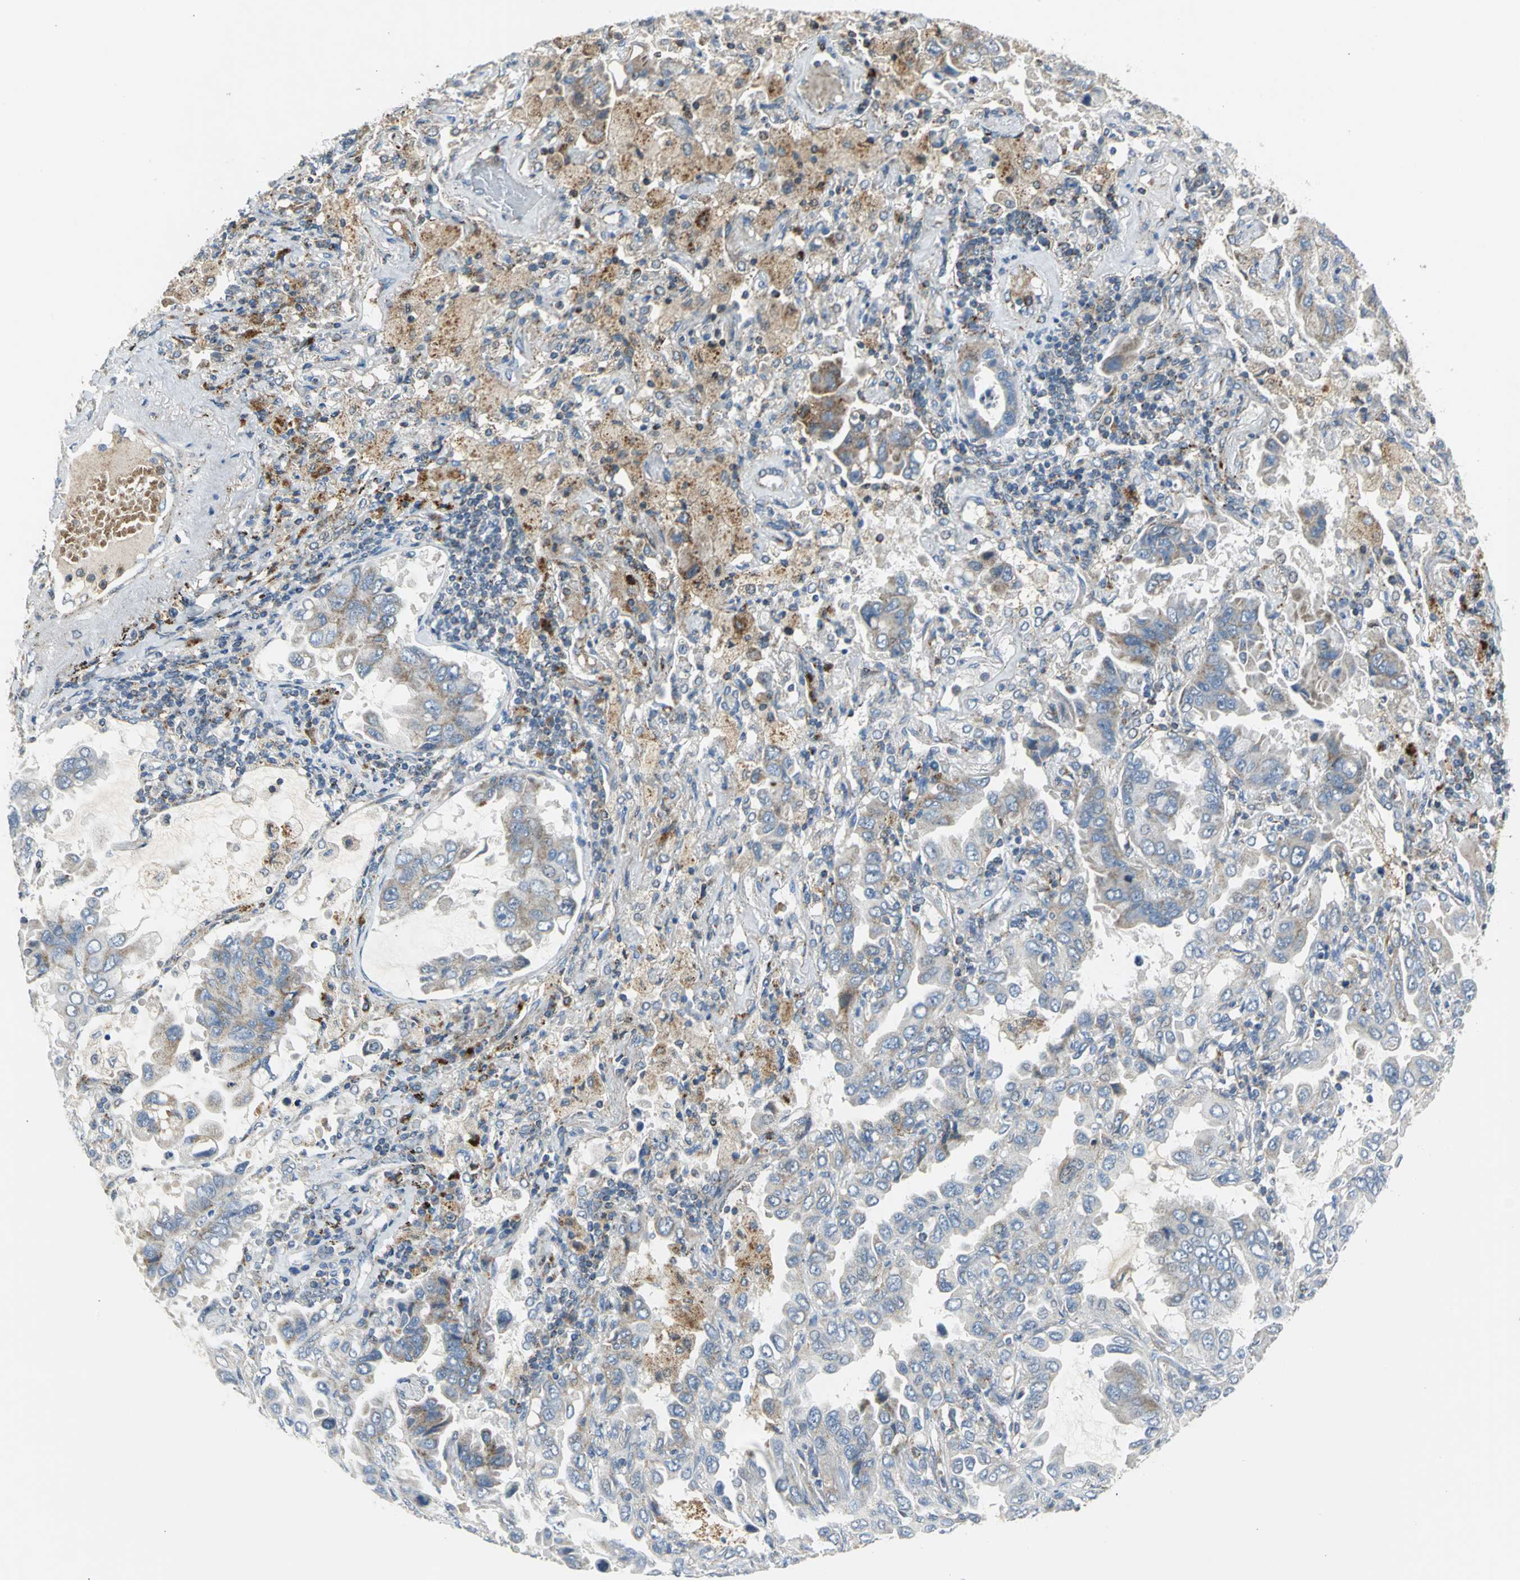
{"staining": {"intensity": "weak", "quantity": "25%-75%", "location": "cytoplasmic/membranous"}, "tissue": "lung cancer", "cell_type": "Tumor cells", "image_type": "cancer", "snomed": [{"axis": "morphology", "description": "Adenocarcinoma, NOS"}, {"axis": "topography", "description": "Lung"}], "caption": "DAB (3,3'-diaminobenzidine) immunohistochemical staining of human lung adenocarcinoma reveals weak cytoplasmic/membranous protein expression in approximately 25%-75% of tumor cells.", "gene": "SPPL2B", "patient": {"sex": "male", "age": 64}}